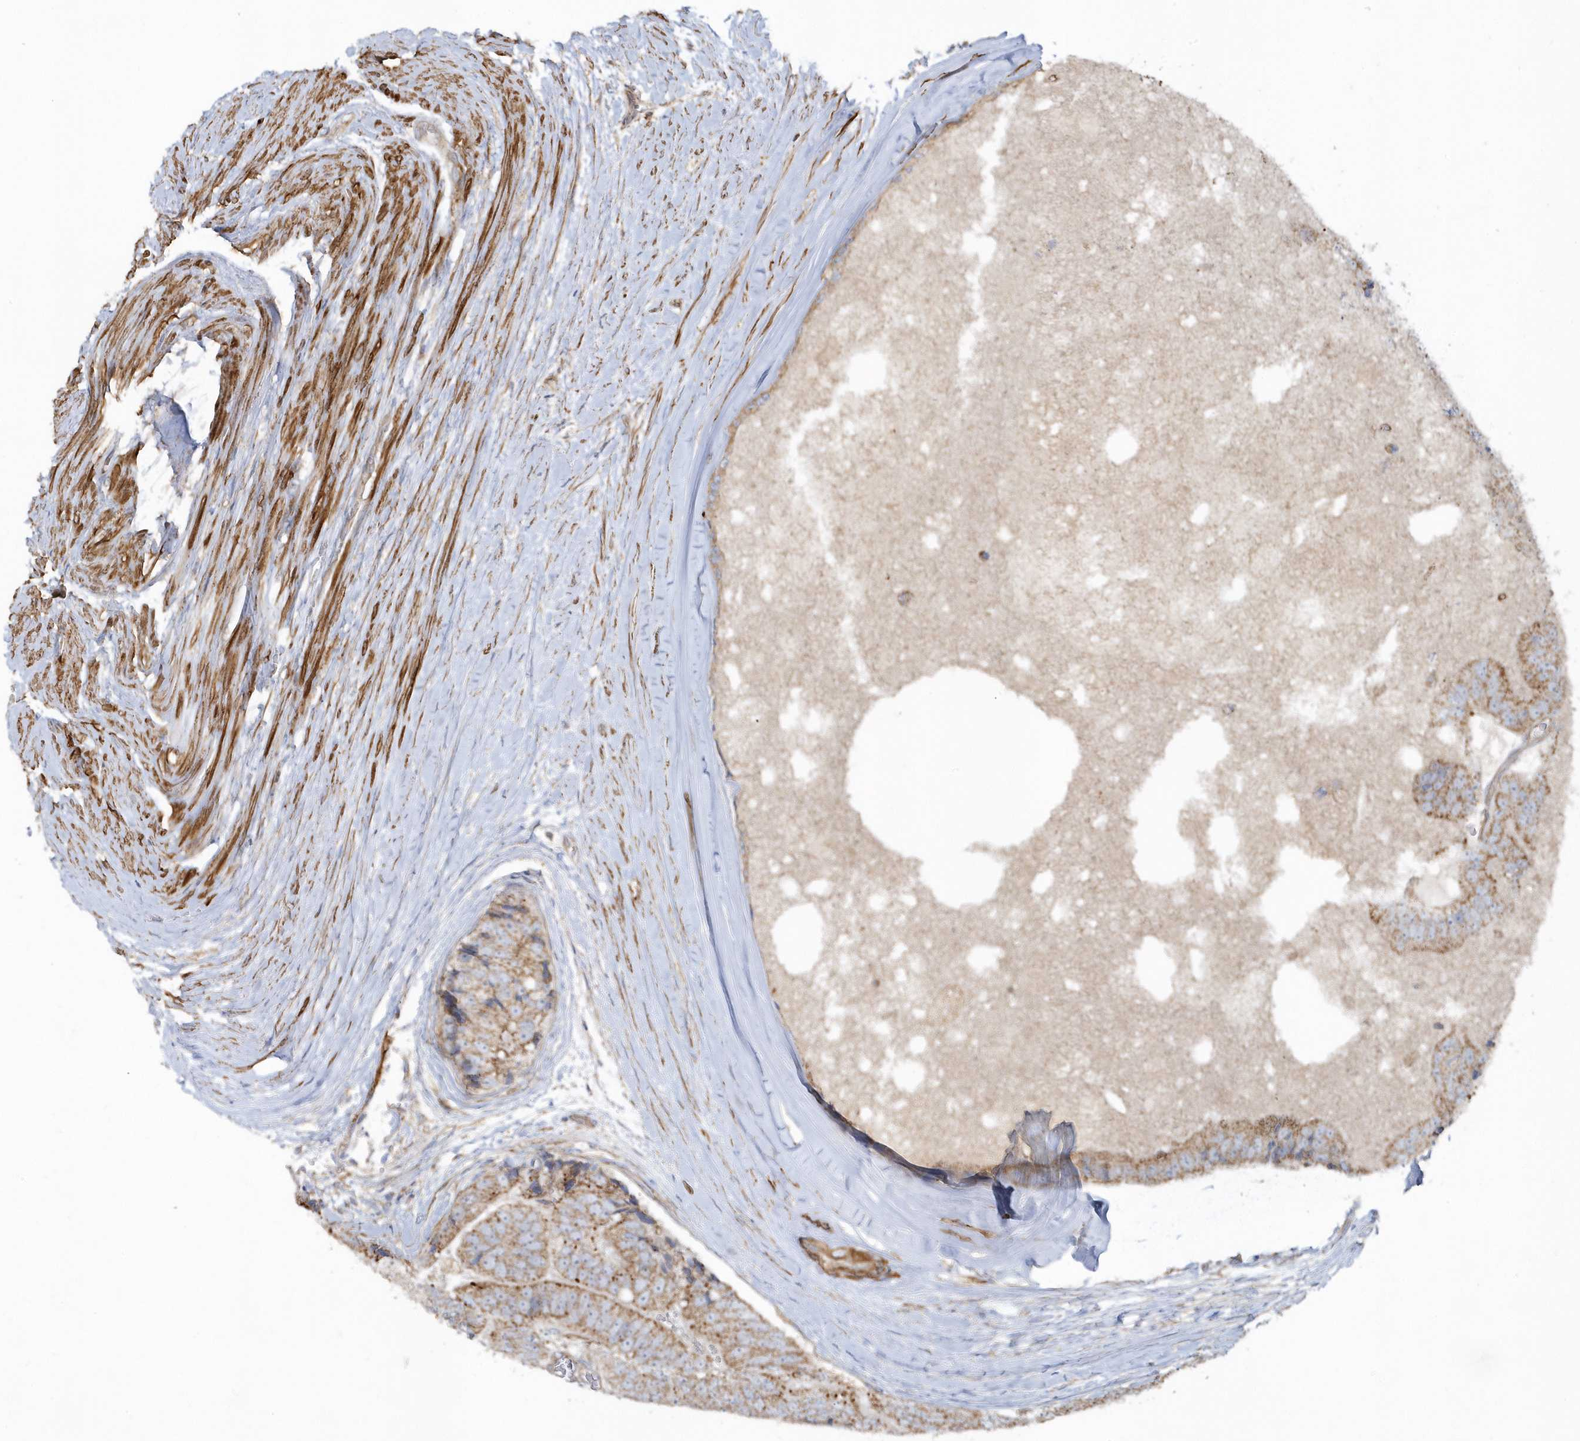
{"staining": {"intensity": "moderate", "quantity": ">75%", "location": "cytoplasmic/membranous"}, "tissue": "prostate cancer", "cell_type": "Tumor cells", "image_type": "cancer", "snomed": [{"axis": "morphology", "description": "Adenocarcinoma, High grade"}, {"axis": "topography", "description": "Prostate"}], "caption": "Immunohistochemical staining of human adenocarcinoma (high-grade) (prostate) exhibits medium levels of moderate cytoplasmic/membranous protein expression in about >75% of tumor cells. The staining was performed using DAB (3,3'-diaminobenzidine) to visualize the protein expression in brown, while the nuclei were stained in blue with hematoxylin (Magnification: 20x).", "gene": "LEXM", "patient": {"sex": "male", "age": 70}}